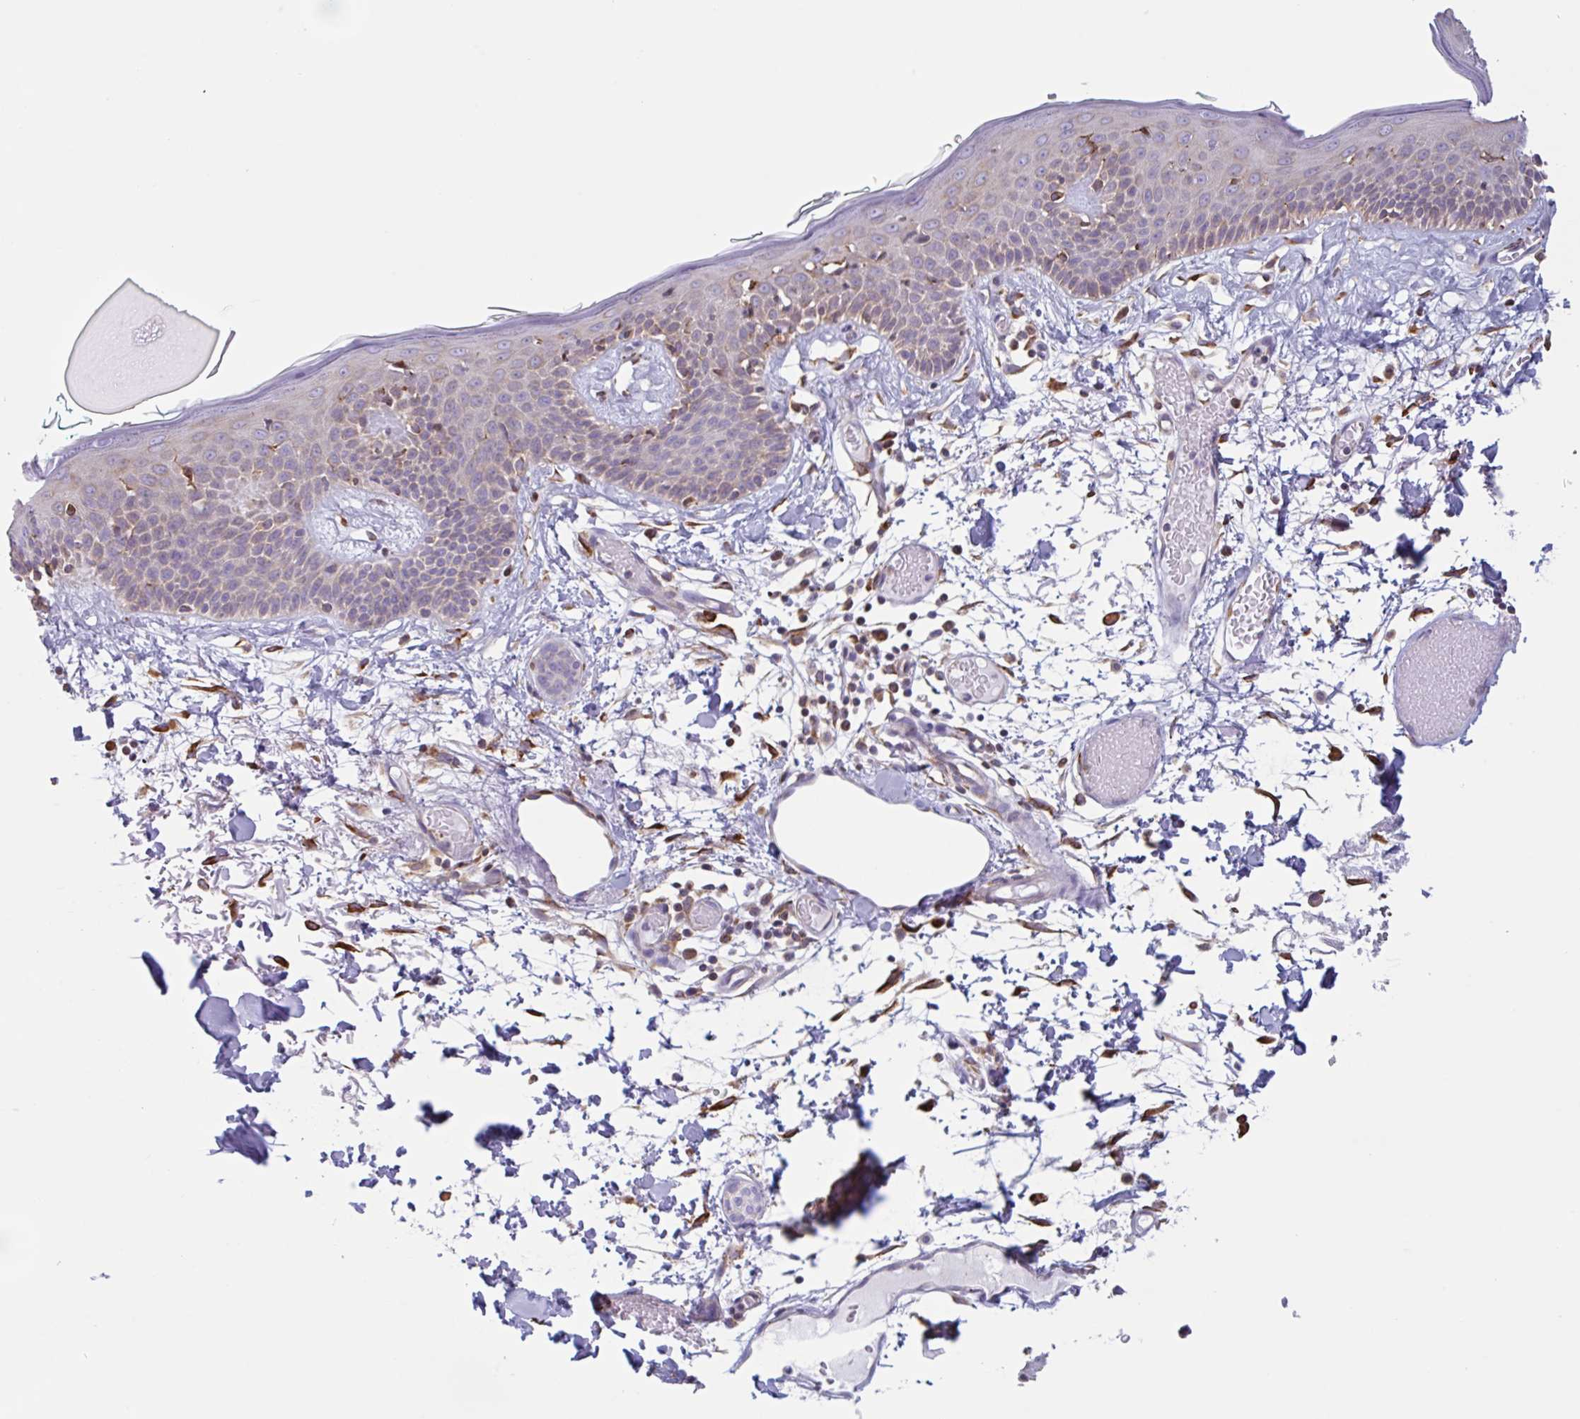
{"staining": {"intensity": "moderate", "quantity": ">75%", "location": "cytoplasmic/membranous"}, "tissue": "skin", "cell_type": "Fibroblasts", "image_type": "normal", "snomed": [{"axis": "morphology", "description": "Normal tissue, NOS"}, {"axis": "topography", "description": "Skin"}], "caption": "Skin stained with a brown dye reveals moderate cytoplasmic/membranous positive staining in approximately >75% of fibroblasts.", "gene": "DOK4", "patient": {"sex": "male", "age": 79}}